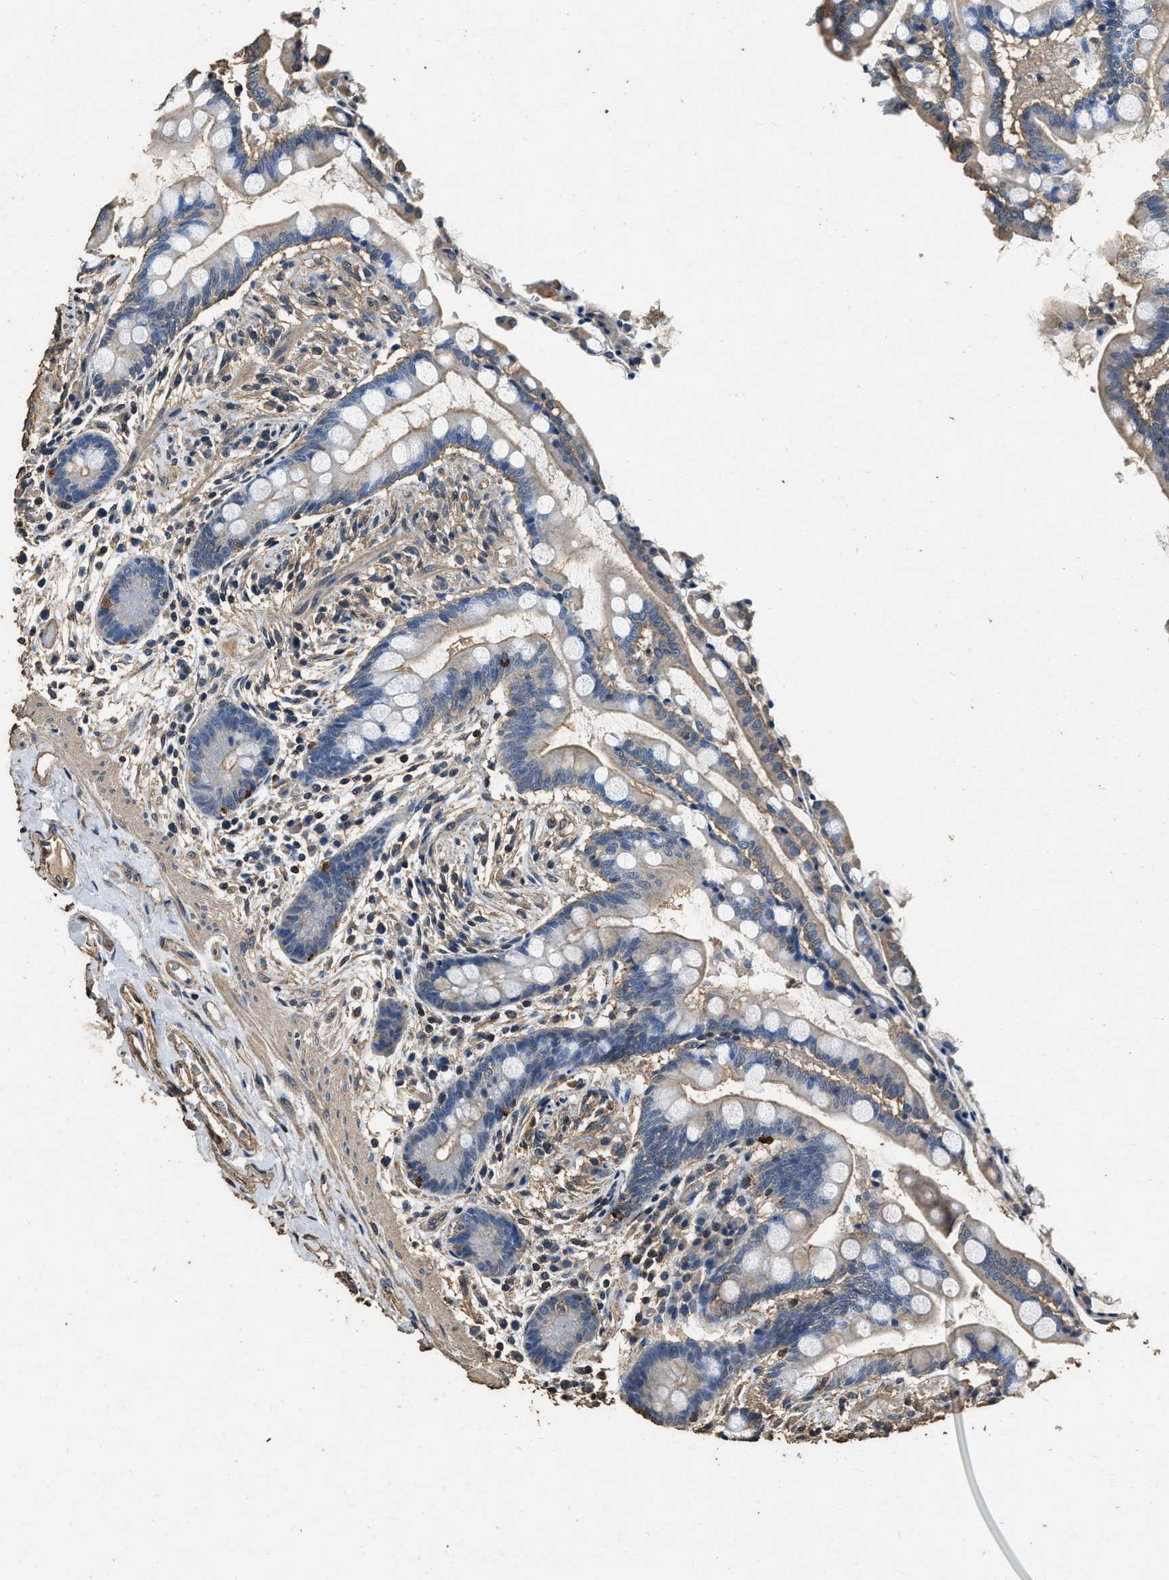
{"staining": {"intensity": "moderate", "quantity": ">75%", "location": "cytoplasmic/membranous"}, "tissue": "colon", "cell_type": "Endothelial cells", "image_type": "normal", "snomed": [{"axis": "morphology", "description": "Normal tissue, NOS"}, {"axis": "topography", "description": "Colon"}], "caption": "The micrograph demonstrates a brown stain indicating the presence of a protein in the cytoplasmic/membranous of endothelial cells in colon.", "gene": "MIB1", "patient": {"sex": "male", "age": 73}}